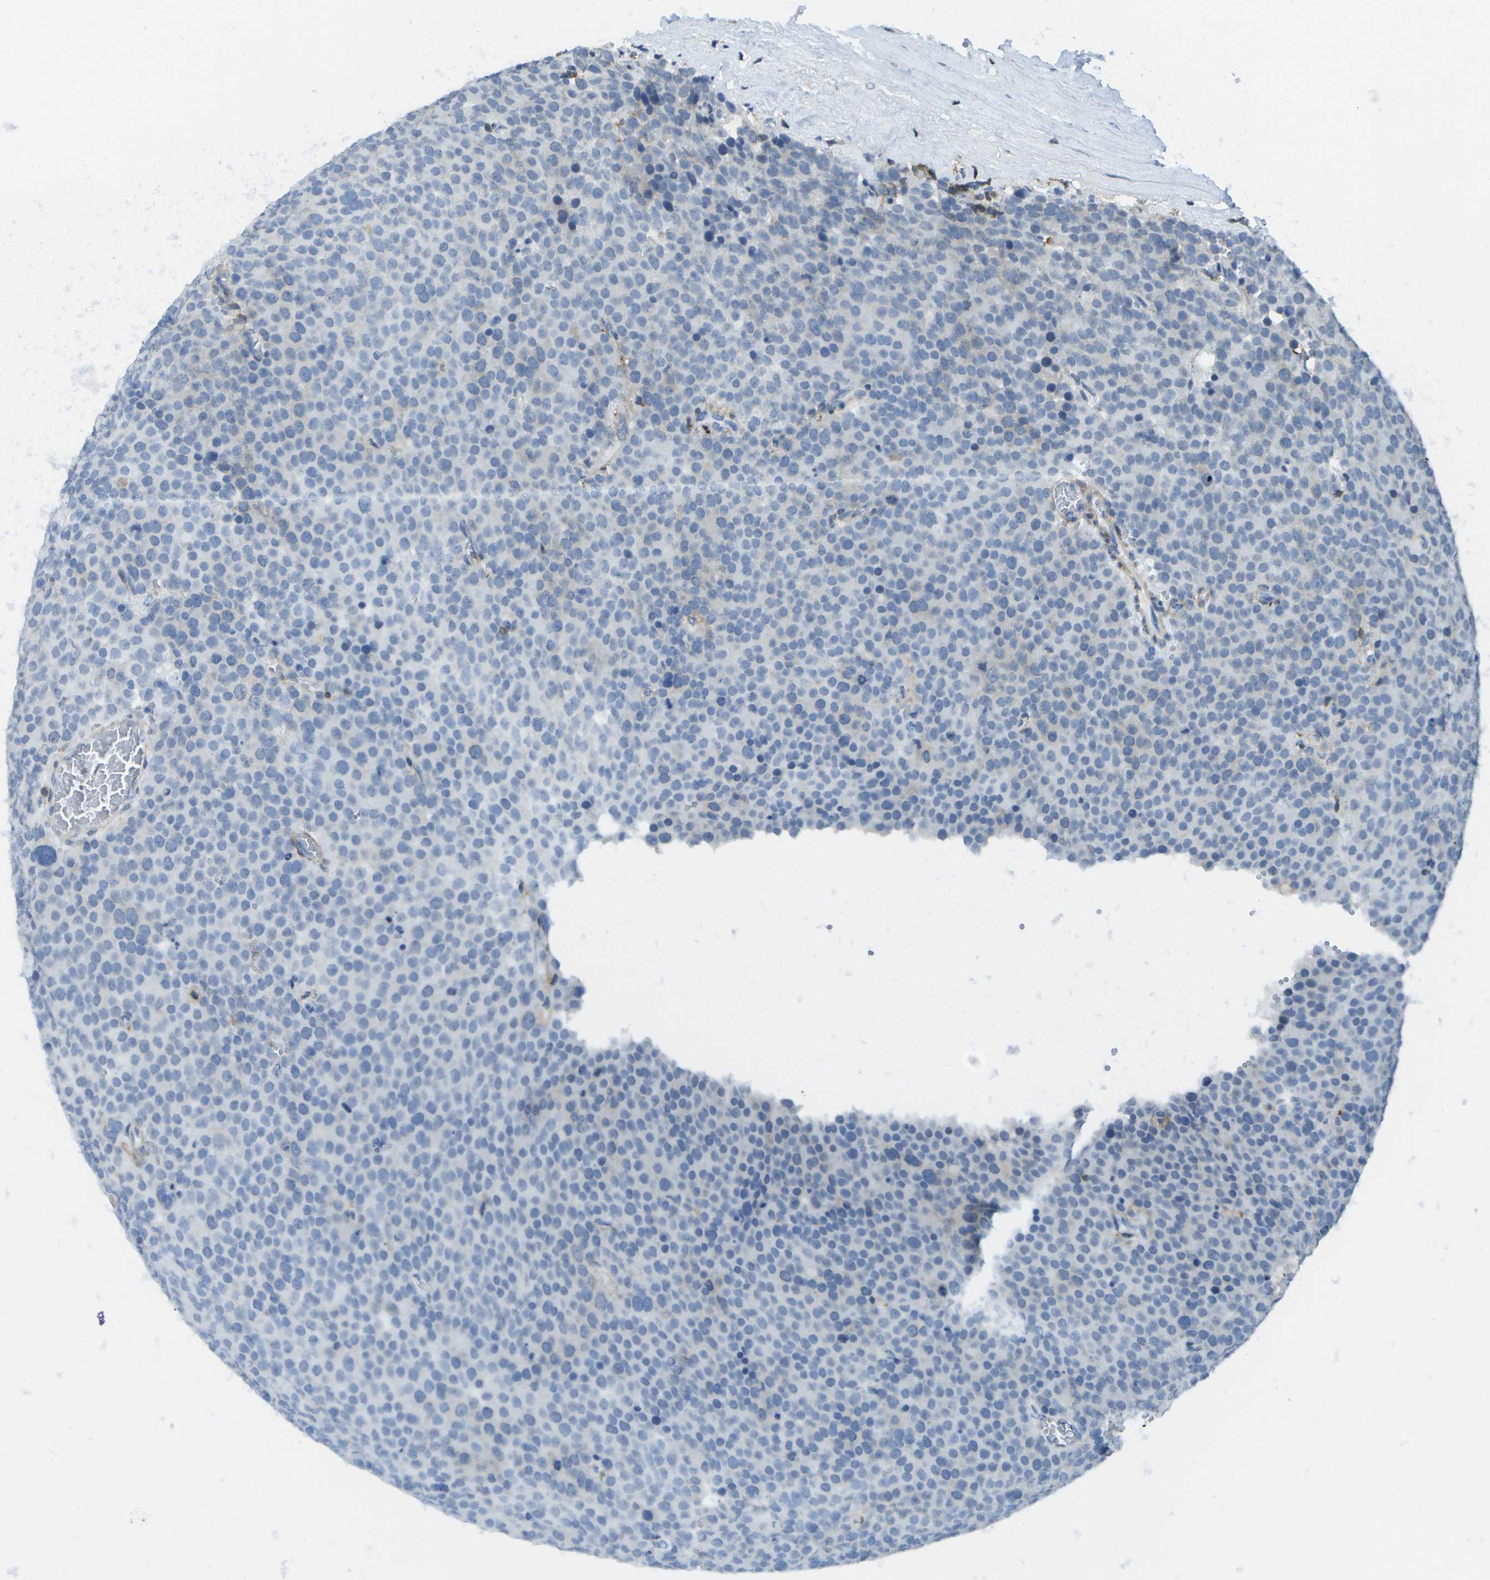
{"staining": {"intensity": "negative", "quantity": "none", "location": "none"}, "tissue": "testis cancer", "cell_type": "Tumor cells", "image_type": "cancer", "snomed": [{"axis": "morphology", "description": "Normal tissue, NOS"}, {"axis": "morphology", "description": "Seminoma, NOS"}, {"axis": "topography", "description": "Testis"}], "caption": "Testis cancer was stained to show a protein in brown. There is no significant expression in tumor cells.", "gene": "RCSD1", "patient": {"sex": "male", "age": 71}}